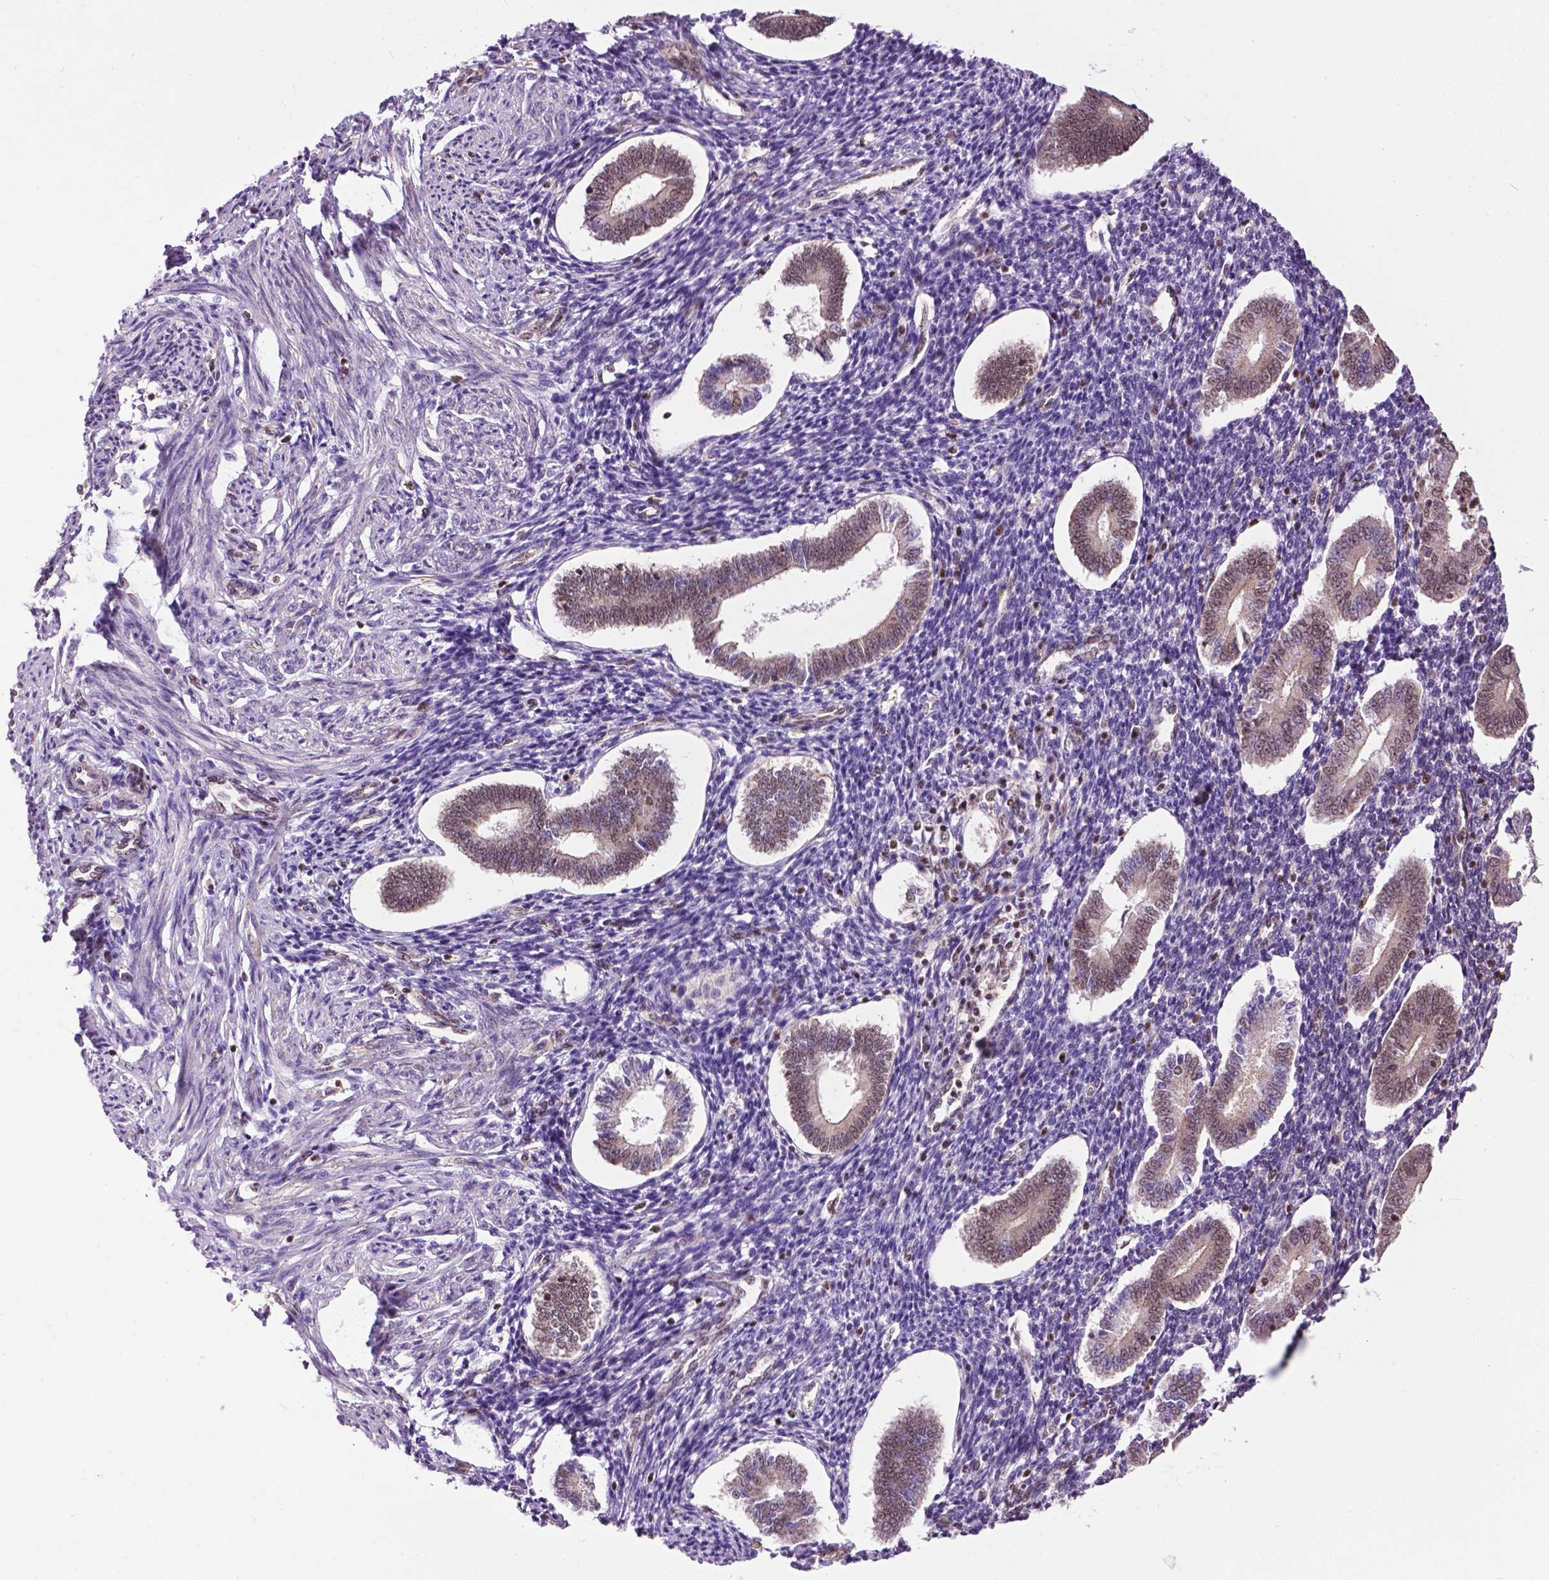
{"staining": {"intensity": "negative", "quantity": "none", "location": "none"}, "tissue": "endometrium", "cell_type": "Cells in endometrial stroma", "image_type": "normal", "snomed": [{"axis": "morphology", "description": "Normal tissue, NOS"}, {"axis": "topography", "description": "Endometrium"}], "caption": "High magnification brightfield microscopy of unremarkable endometrium stained with DAB (brown) and counterstained with hematoxylin (blue): cells in endometrial stroma show no significant positivity.", "gene": "EAF1", "patient": {"sex": "female", "age": 40}}